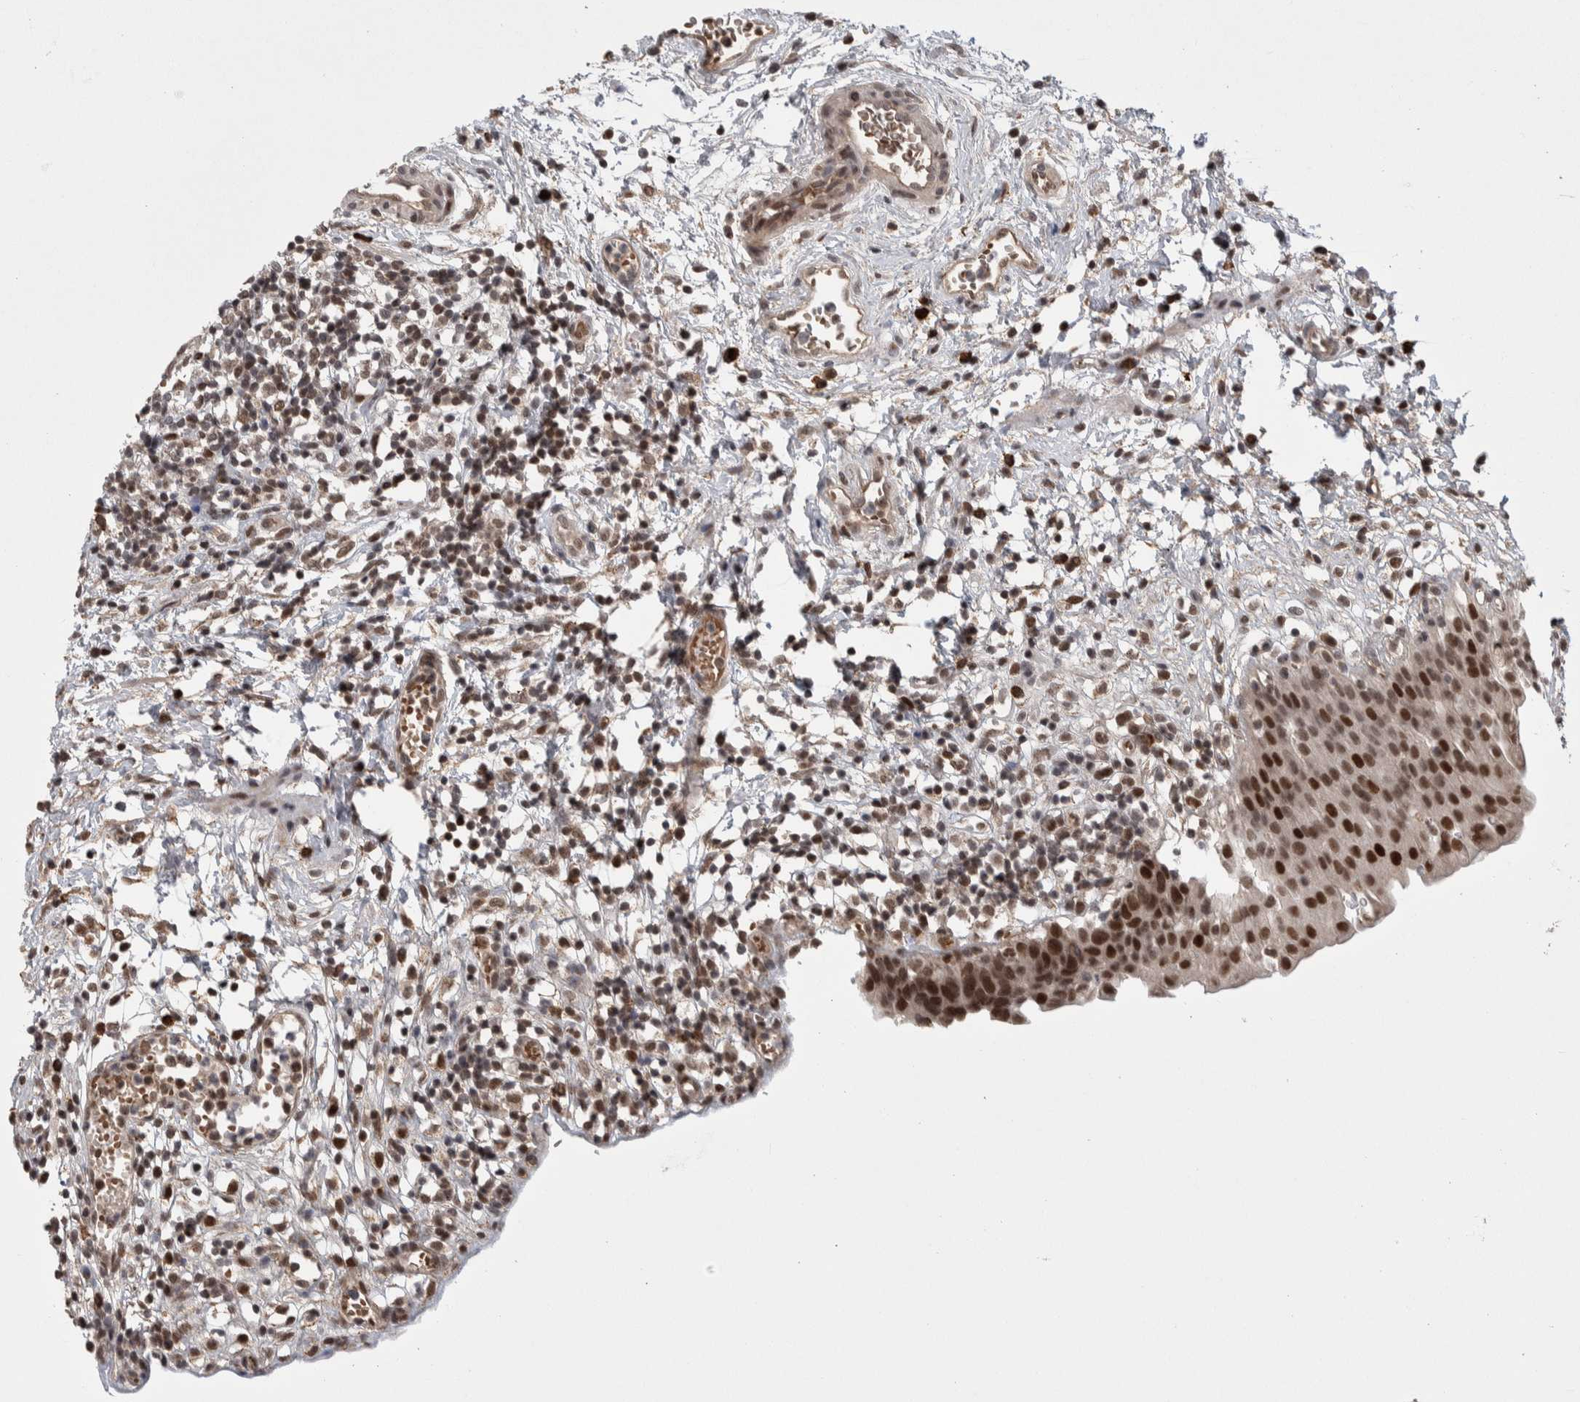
{"staining": {"intensity": "strong", "quantity": "25%-75%", "location": "nuclear"}, "tissue": "urinary bladder", "cell_type": "Urothelial cells", "image_type": "normal", "snomed": [{"axis": "morphology", "description": "Normal tissue, NOS"}, {"axis": "topography", "description": "Urinary bladder"}], "caption": "Immunohistochemical staining of normal human urinary bladder exhibits 25%-75% levels of strong nuclear protein expression in about 25%-75% of urothelial cells.", "gene": "ZNF592", "patient": {"sex": "male", "age": 37}}